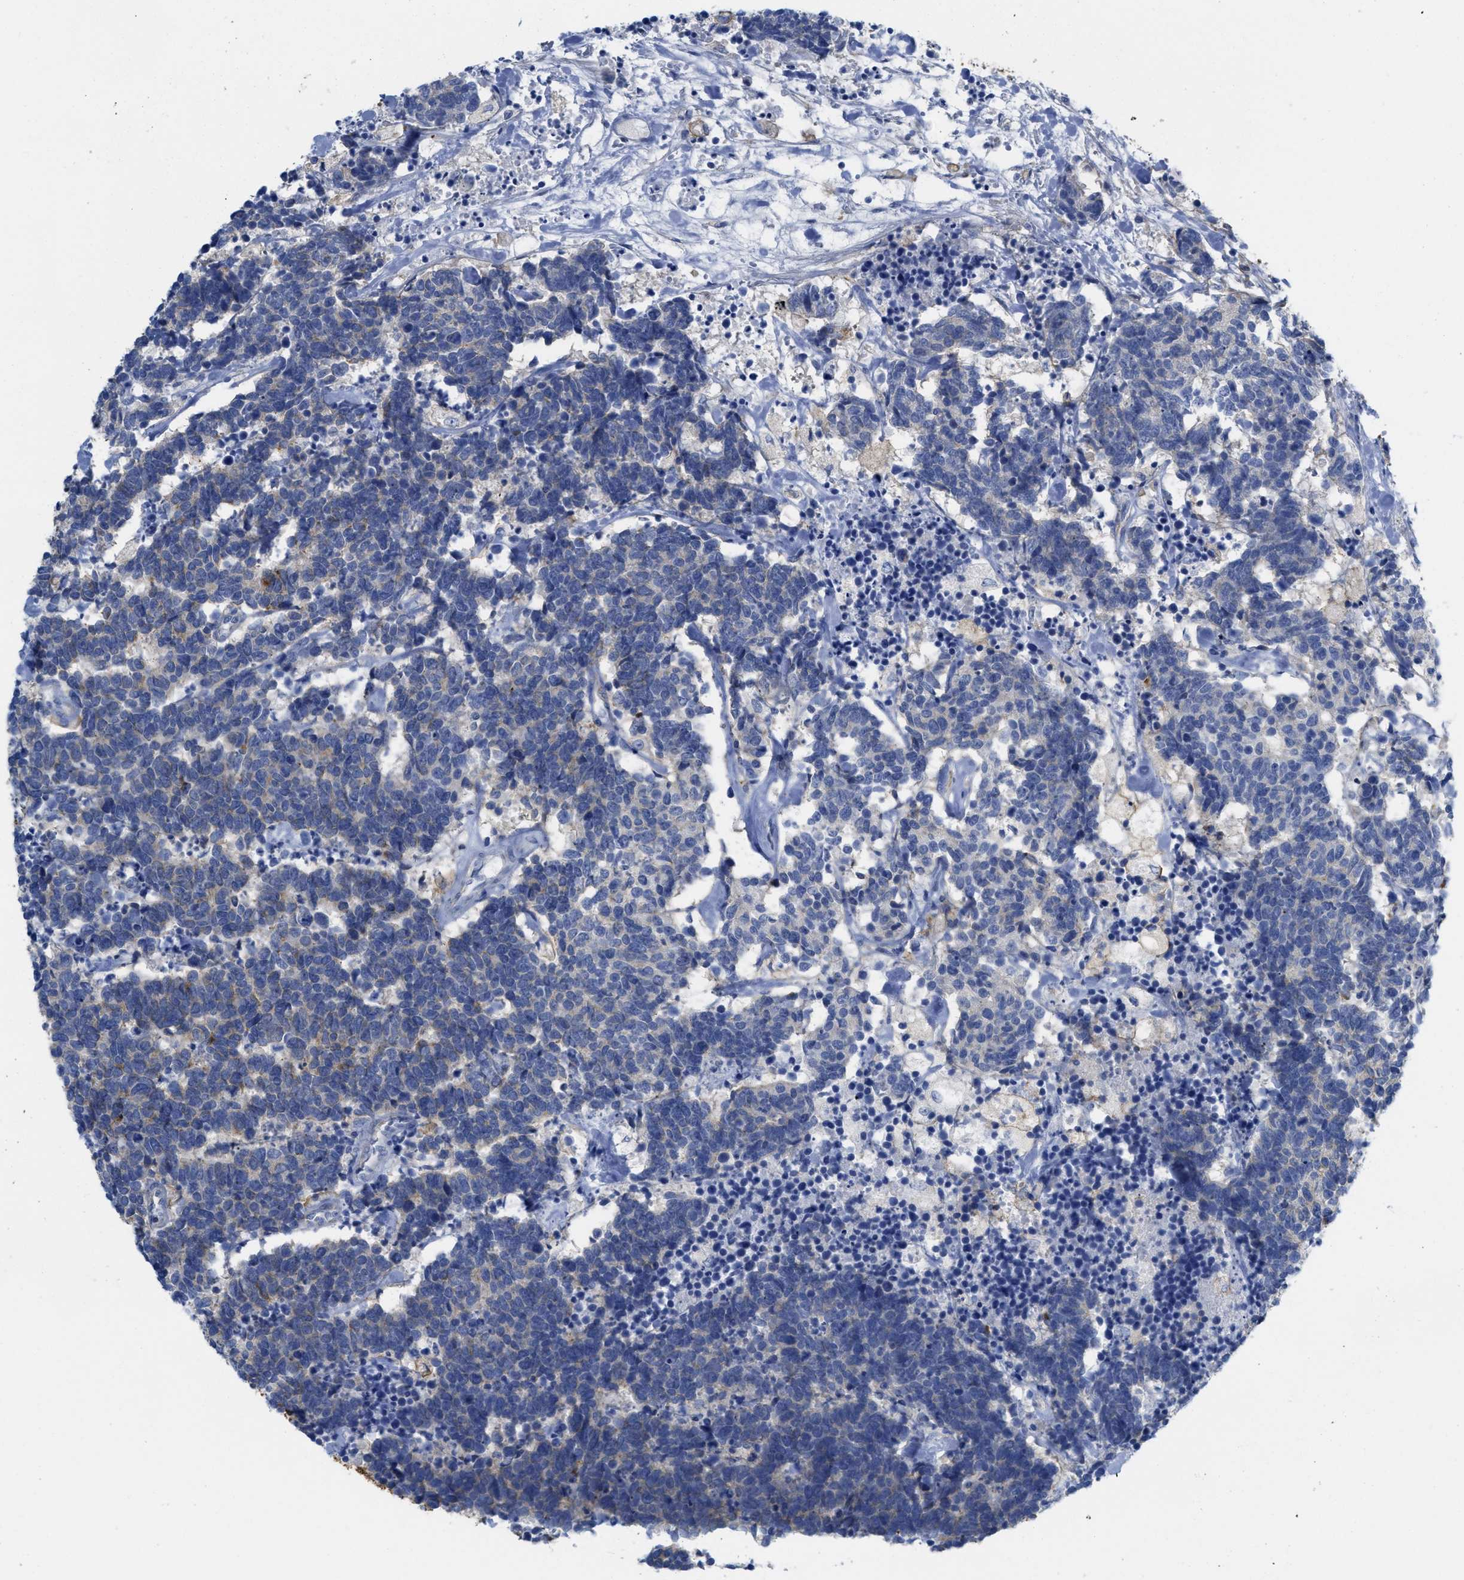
{"staining": {"intensity": "negative", "quantity": "none", "location": "none"}, "tissue": "carcinoid", "cell_type": "Tumor cells", "image_type": "cancer", "snomed": [{"axis": "morphology", "description": "Carcinoma, NOS"}, {"axis": "morphology", "description": "Carcinoid, malignant, NOS"}, {"axis": "topography", "description": "Urinary bladder"}], "caption": "Protein analysis of carcinoid shows no significant staining in tumor cells.", "gene": "CNNM4", "patient": {"sex": "male", "age": 57}}